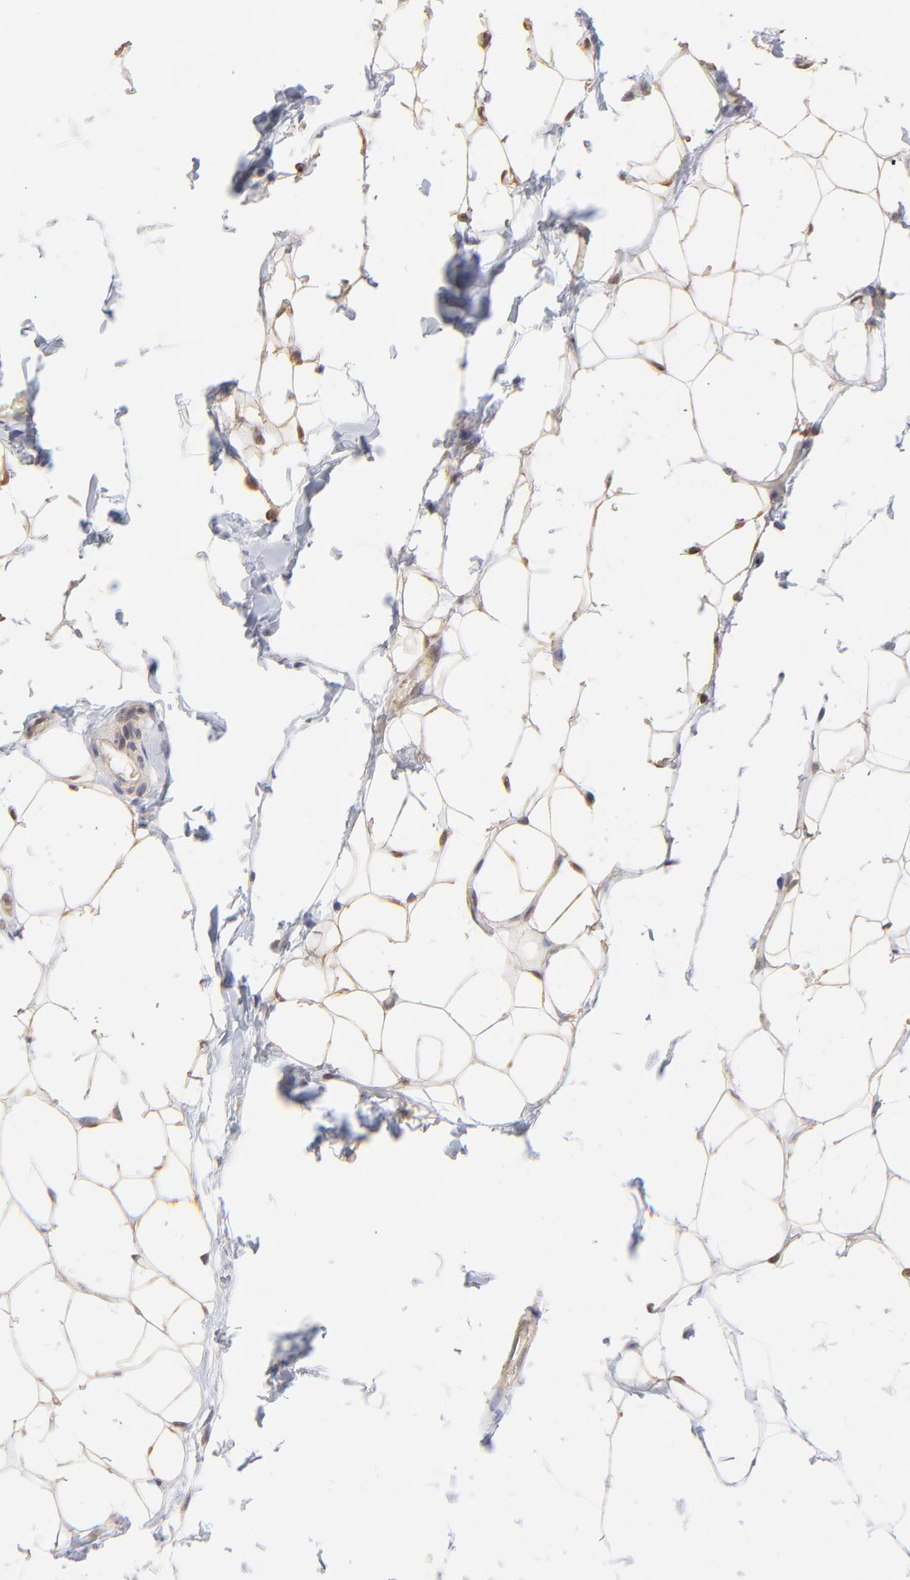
{"staining": {"intensity": "weak", "quantity": ">75%", "location": "cytoplasmic/membranous"}, "tissue": "adipose tissue", "cell_type": "Adipocytes", "image_type": "normal", "snomed": [{"axis": "morphology", "description": "Normal tissue, NOS"}, {"axis": "topography", "description": "Soft tissue"}], "caption": "A photomicrograph of adipose tissue stained for a protein displays weak cytoplasmic/membranous brown staining in adipocytes. (Stains: DAB (3,3'-diaminobenzidine) in brown, nuclei in blue, Microscopy: brightfield microscopy at high magnification).", "gene": "GART", "patient": {"sex": "male", "age": 26}}